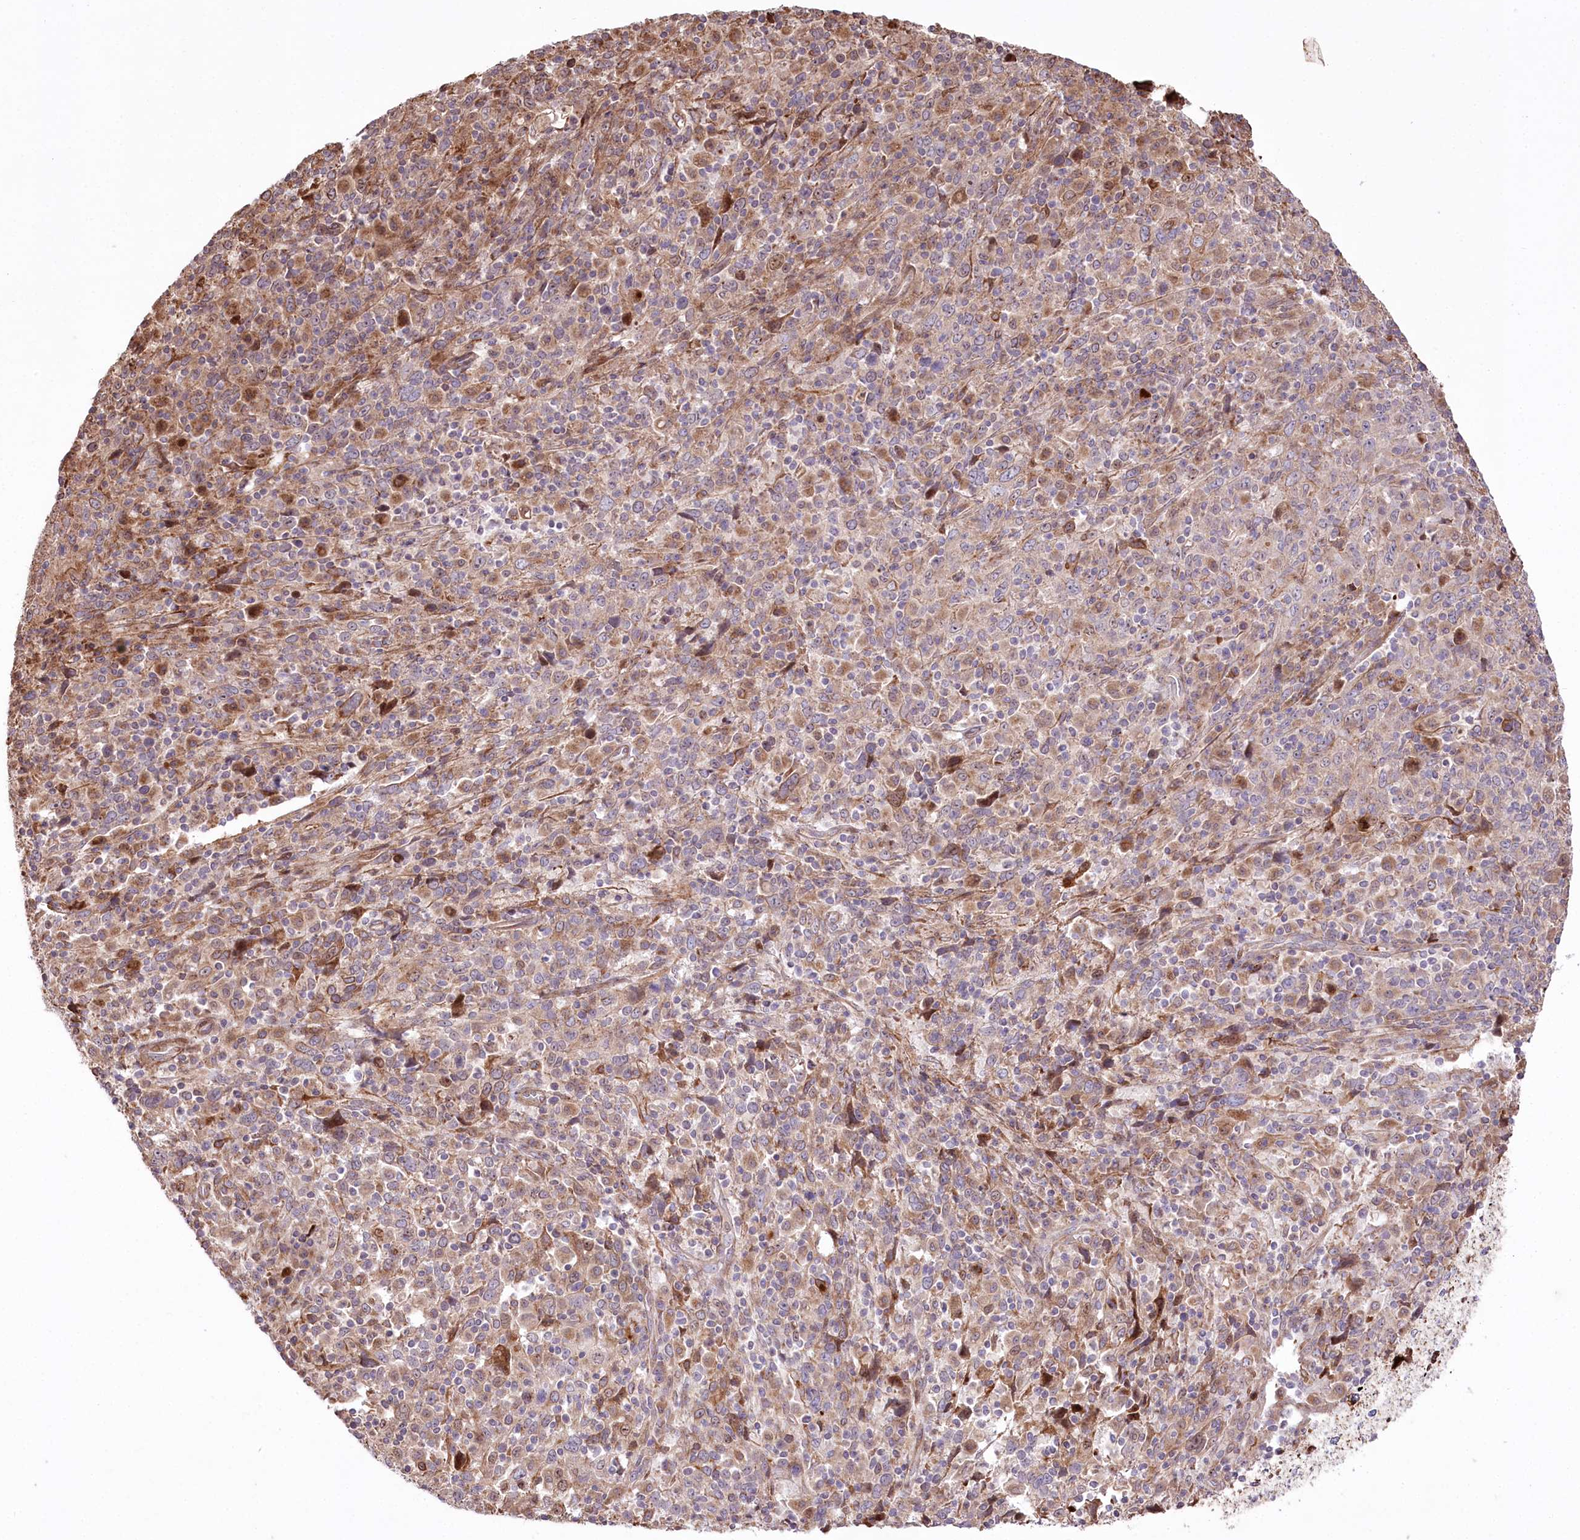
{"staining": {"intensity": "moderate", "quantity": "25%-75%", "location": "cytoplasmic/membranous"}, "tissue": "cervical cancer", "cell_type": "Tumor cells", "image_type": "cancer", "snomed": [{"axis": "morphology", "description": "Squamous cell carcinoma, NOS"}, {"axis": "topography", "description": "Cervix"}], "caption": "Squamous cell carcinoma (cervical) tissue shows moderate cytoplasmic/membranous positivity in approximately 25%-75% of tumor cells", "gene": "RNF24", "patient": {"sex": "female", "age": 46}}